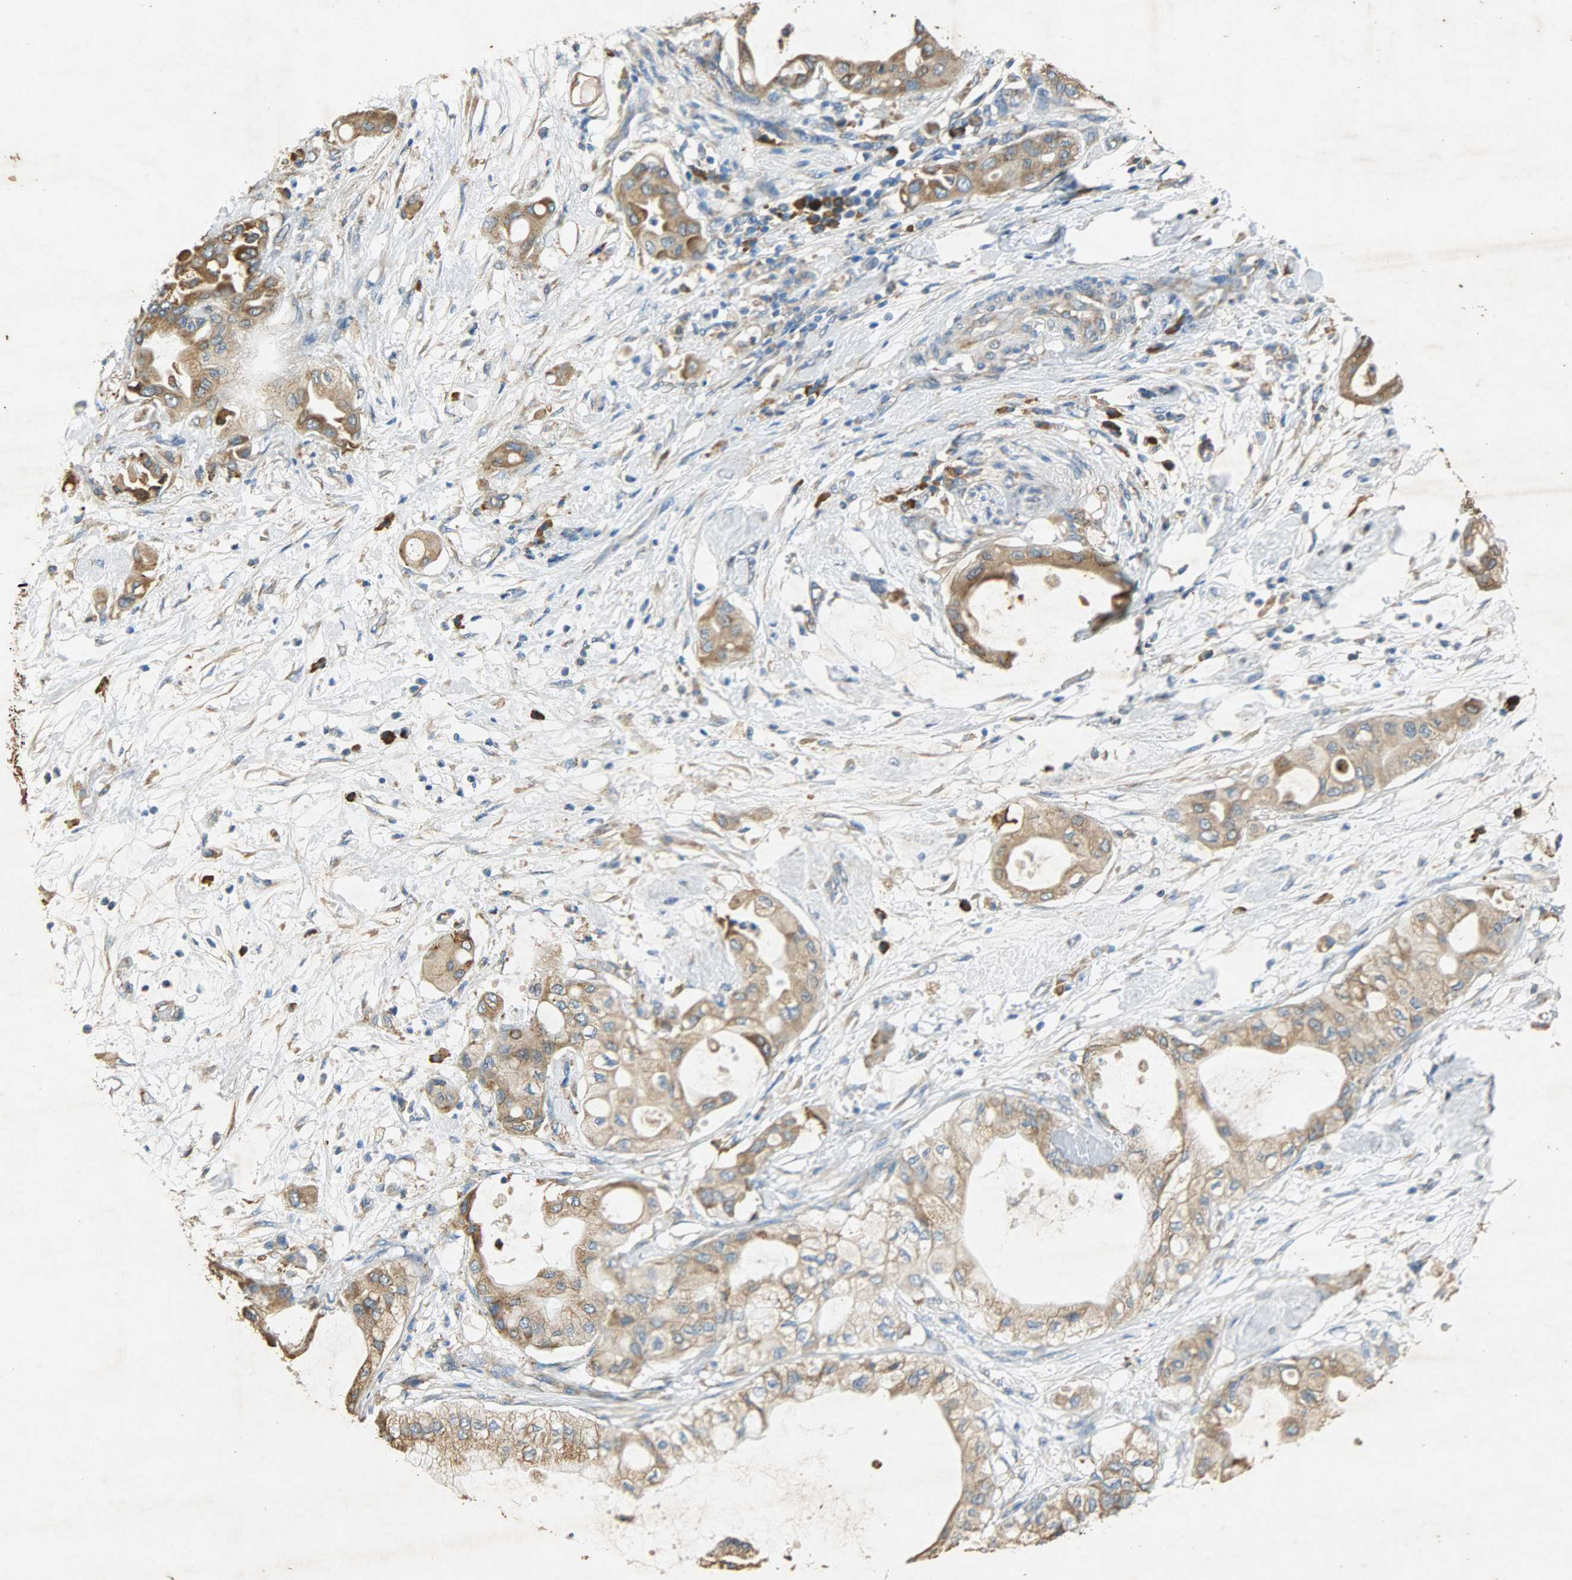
{"staining": {"intensity": "moderate", "quantity": ">75%", "location": "cytoplasmic/membranous"}, "tissue": "pancreatic cancer", "cell_type": "Tumor cells", "image_type": "cancer", "snomed": [{"axis": "morphology", "description": "Adenocarcinoma, NOS"}, {"axis": "morphology", "description": "Adenocarcinoma, metastatic, NOS"}, {"axis": "topography", "description": "Lymph node"}, {"axis": "topography", "description": "Pancreas"}, {"axis": "topography", "description": "Duodenum"}], "caption": "This is a photomicrograph of IHC staining of adenocarcinoma (pancreatic), which shows moderate positivity in the cytoplasmic/membranous of tumor cells.", "gene": "HSPA5", "patient": {"sex": "female", "age": 64}}